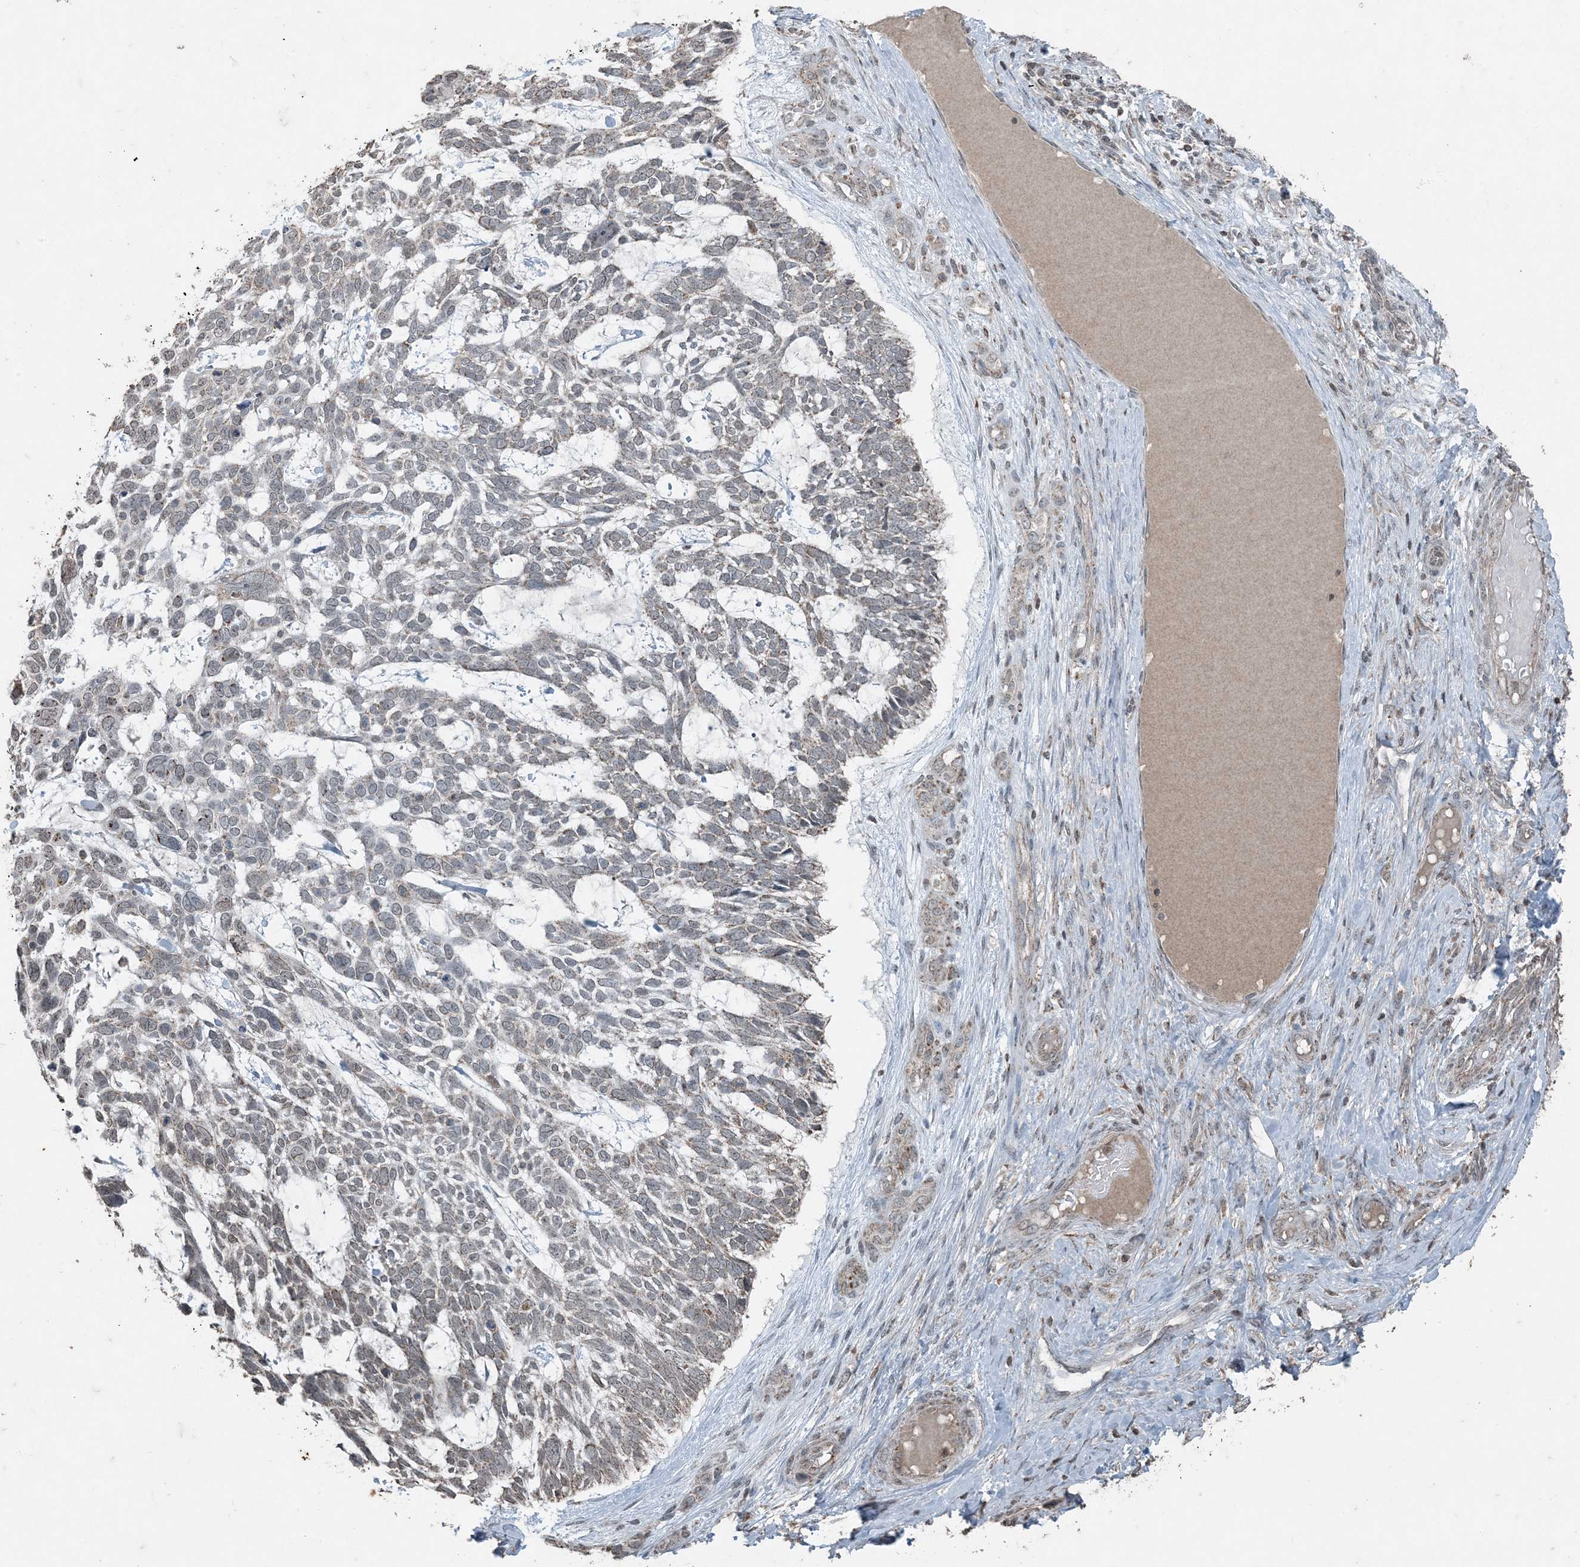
{"staining": {"intensity": "weak", "quantity": "<25%", "location": "cytoplasmic/membranous"}, "tissue": "skin cancer", "cell_type": "Tumor cells", "image_type": "cancer", "snomed": [{"axis": "morphology", "description": "Basal cell carcinoma"}, {"axis": "topography", "description": "Skin"}], "caption": "A photomicrograph of skin cancer stained for a protein displays no brown staining in tumor cells.", "gene": "GNL1", "patient": {"sex": "male", "age": 88}}